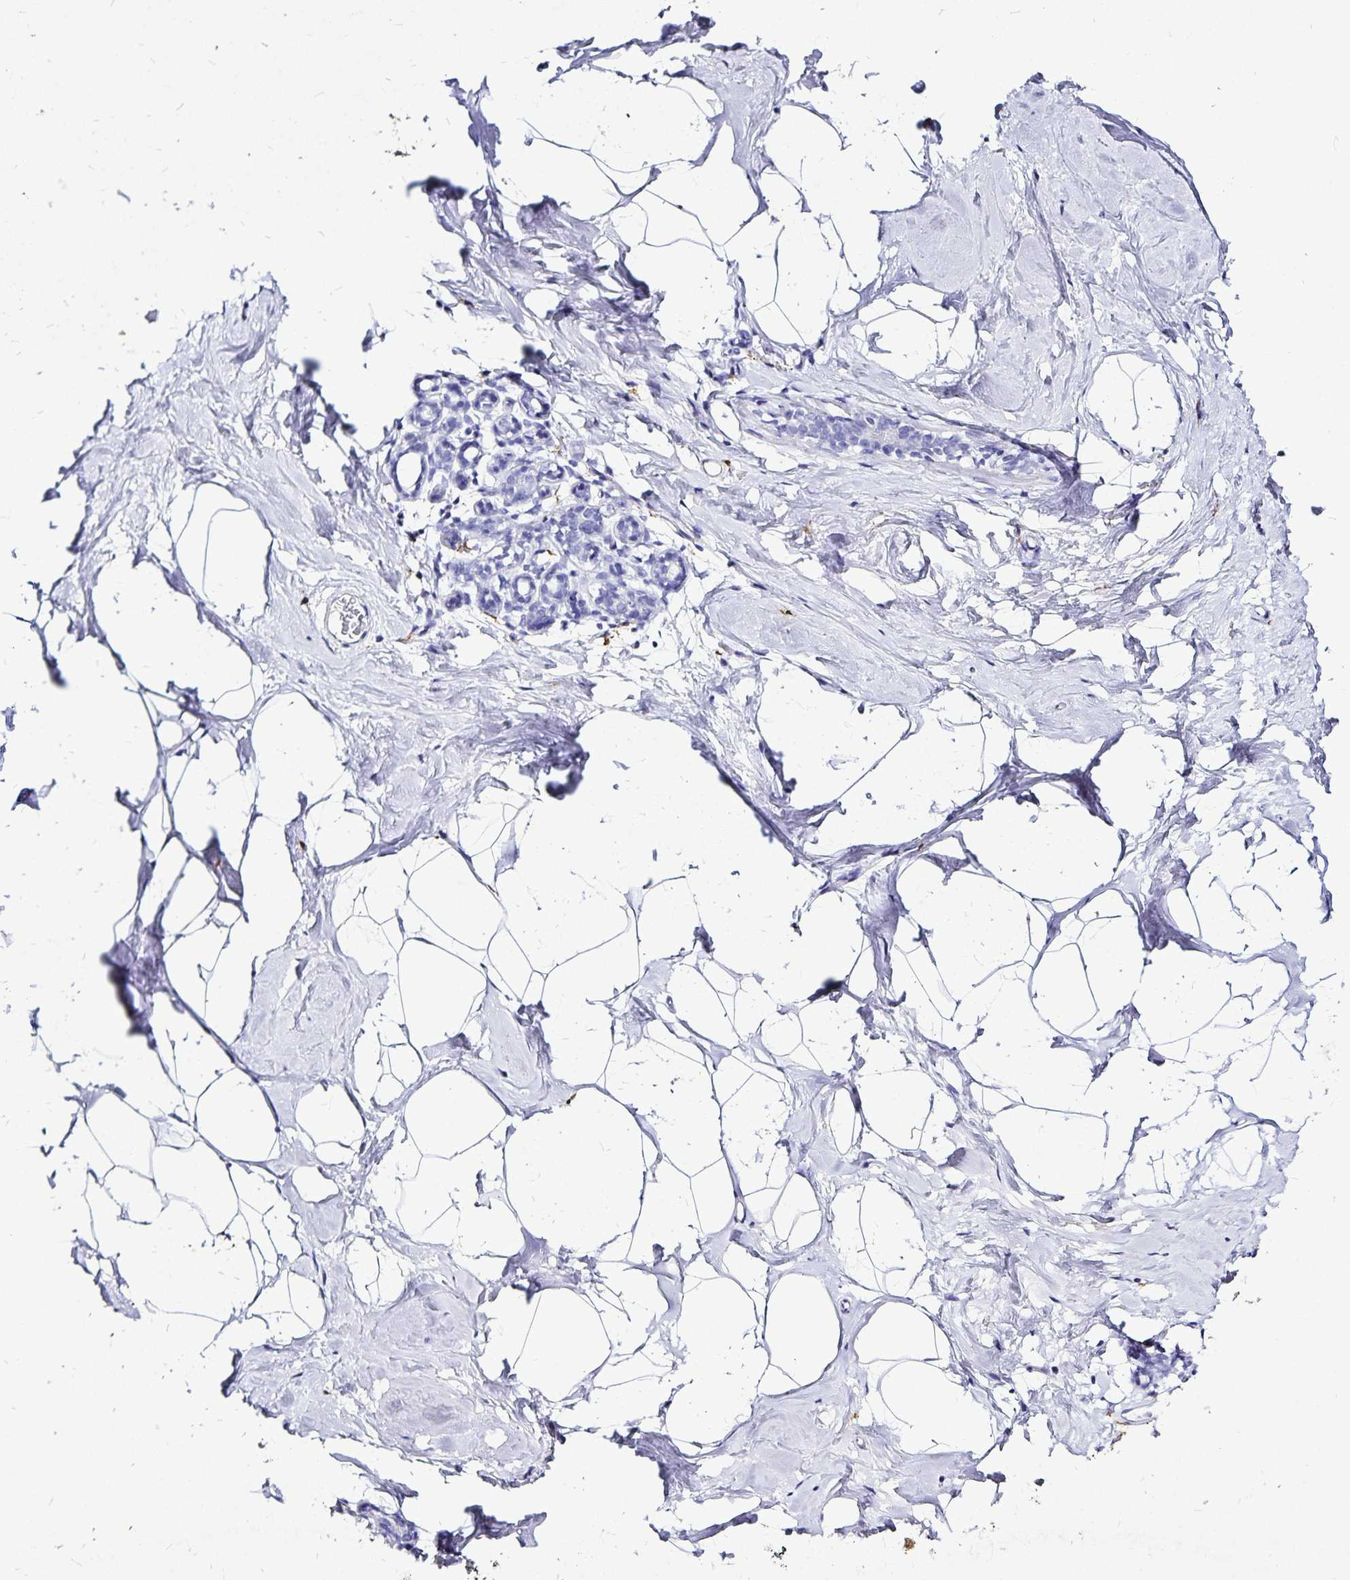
{"staining": {"intensity": "negative", "quantity": "none", "location": "none"}, "tissue": "breast", "cell_type": "Adipocytes", "image_type": "normal", "snomed": [{"axis": "morphology", "description": "Normal tissue, NOS"}, {"axis": "topography", "description": "Breast"}], "caption": "Adipocytes show no significant staining in benign breast.", "gene": "PLAC1", "patient": {"sex": "female", "age": 32}}